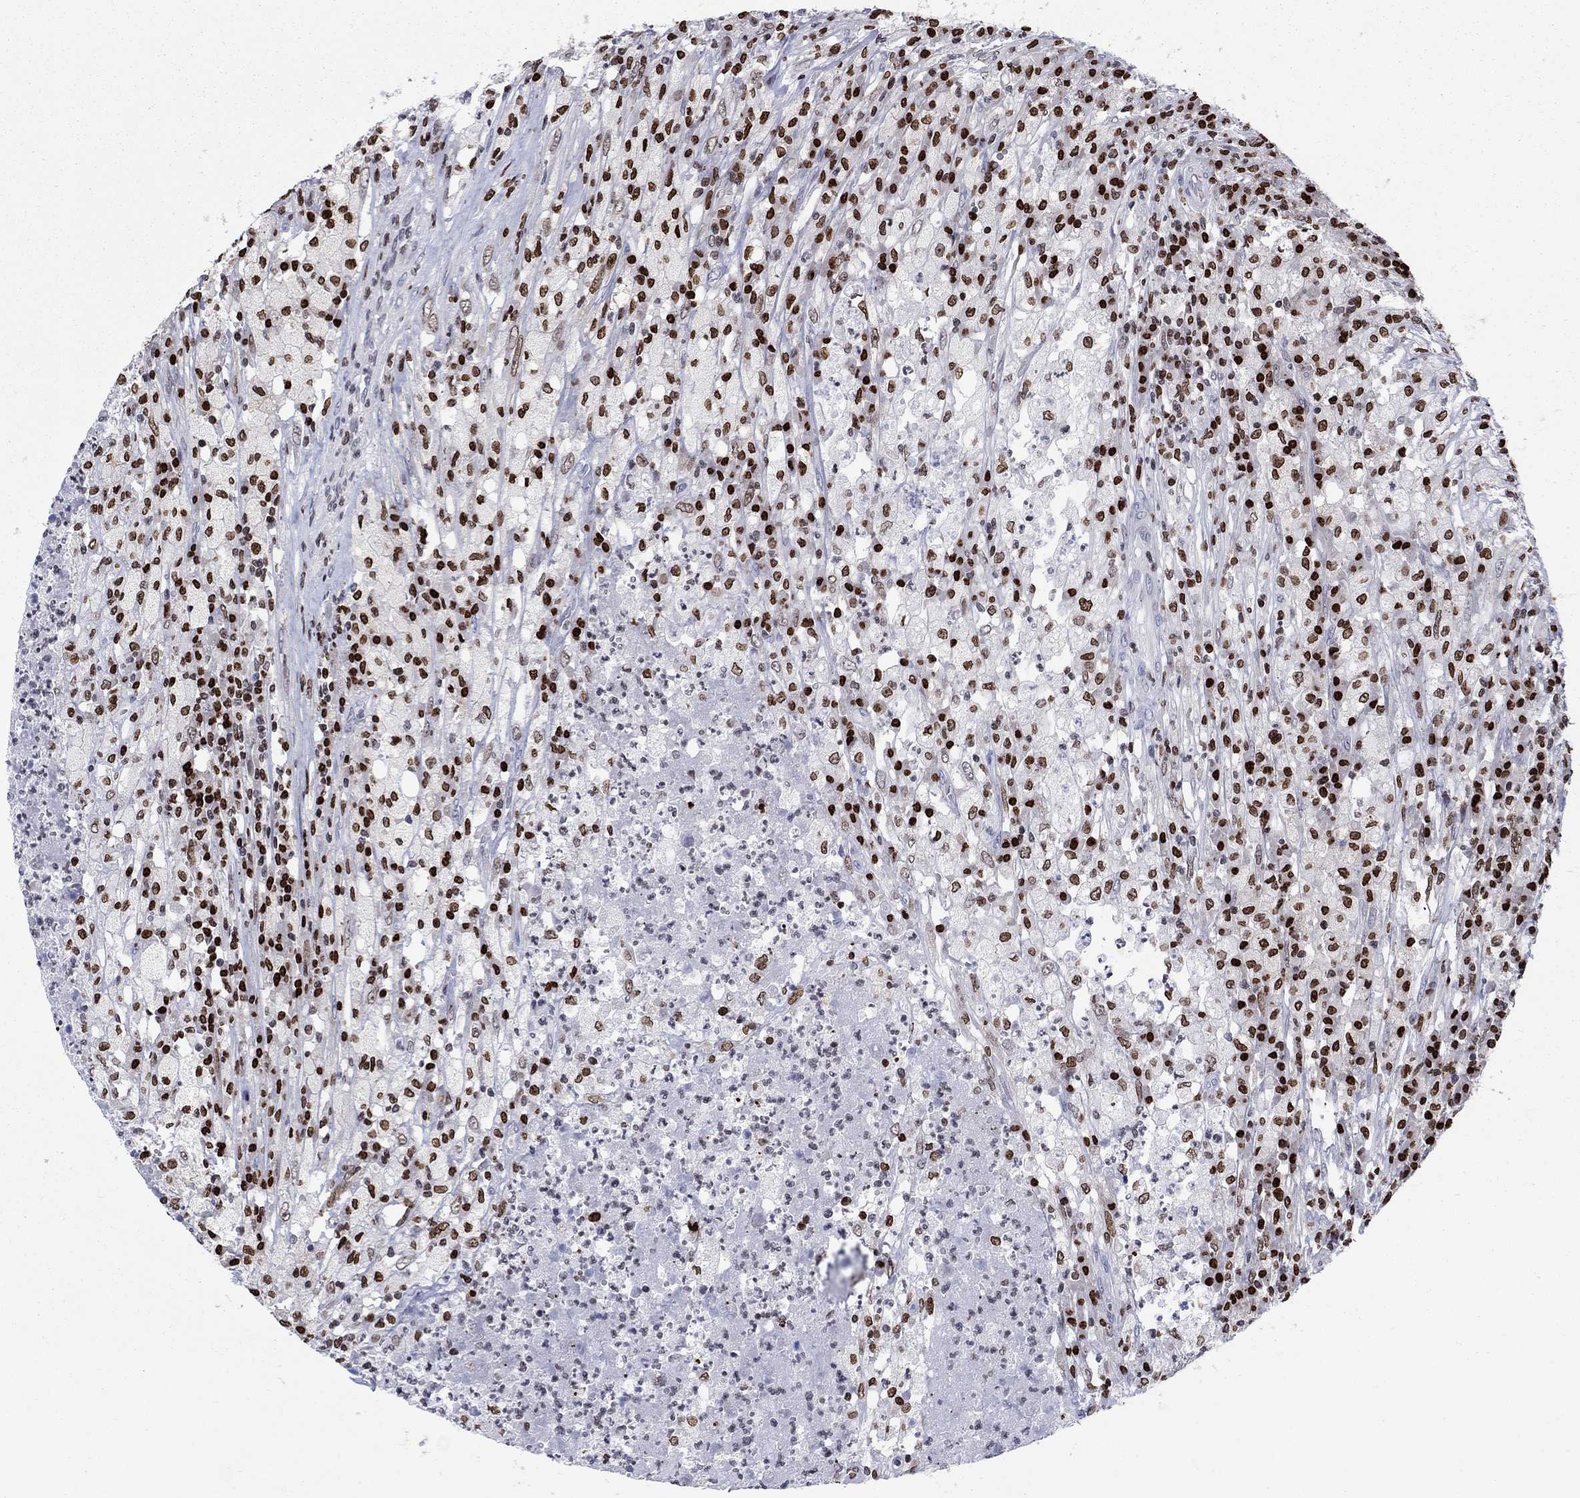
{"staining": {"intensity": "strong", "quantity": ">75%", "location": "nuclear"}, "tissue": "testis cancer", "cell_type": "Tumor cells", "image_type": "cancer", "snomed": [{"axis": "morphology", "description": "Necrosis, NOS"}, {"axis": "morphology", "description": "Carcinoma, Embryonal, NOS"}, {"axis": "topography", "description": "Testis"}], "caption": "This is an image of immunohistochemistry (IHC) staining of testis cancer (embryonal carcinoma), which shows strong expression in the nuclear of tumor cells.", "gene": "HMGA1", "patient": {"sex": "male", "age": 19}}